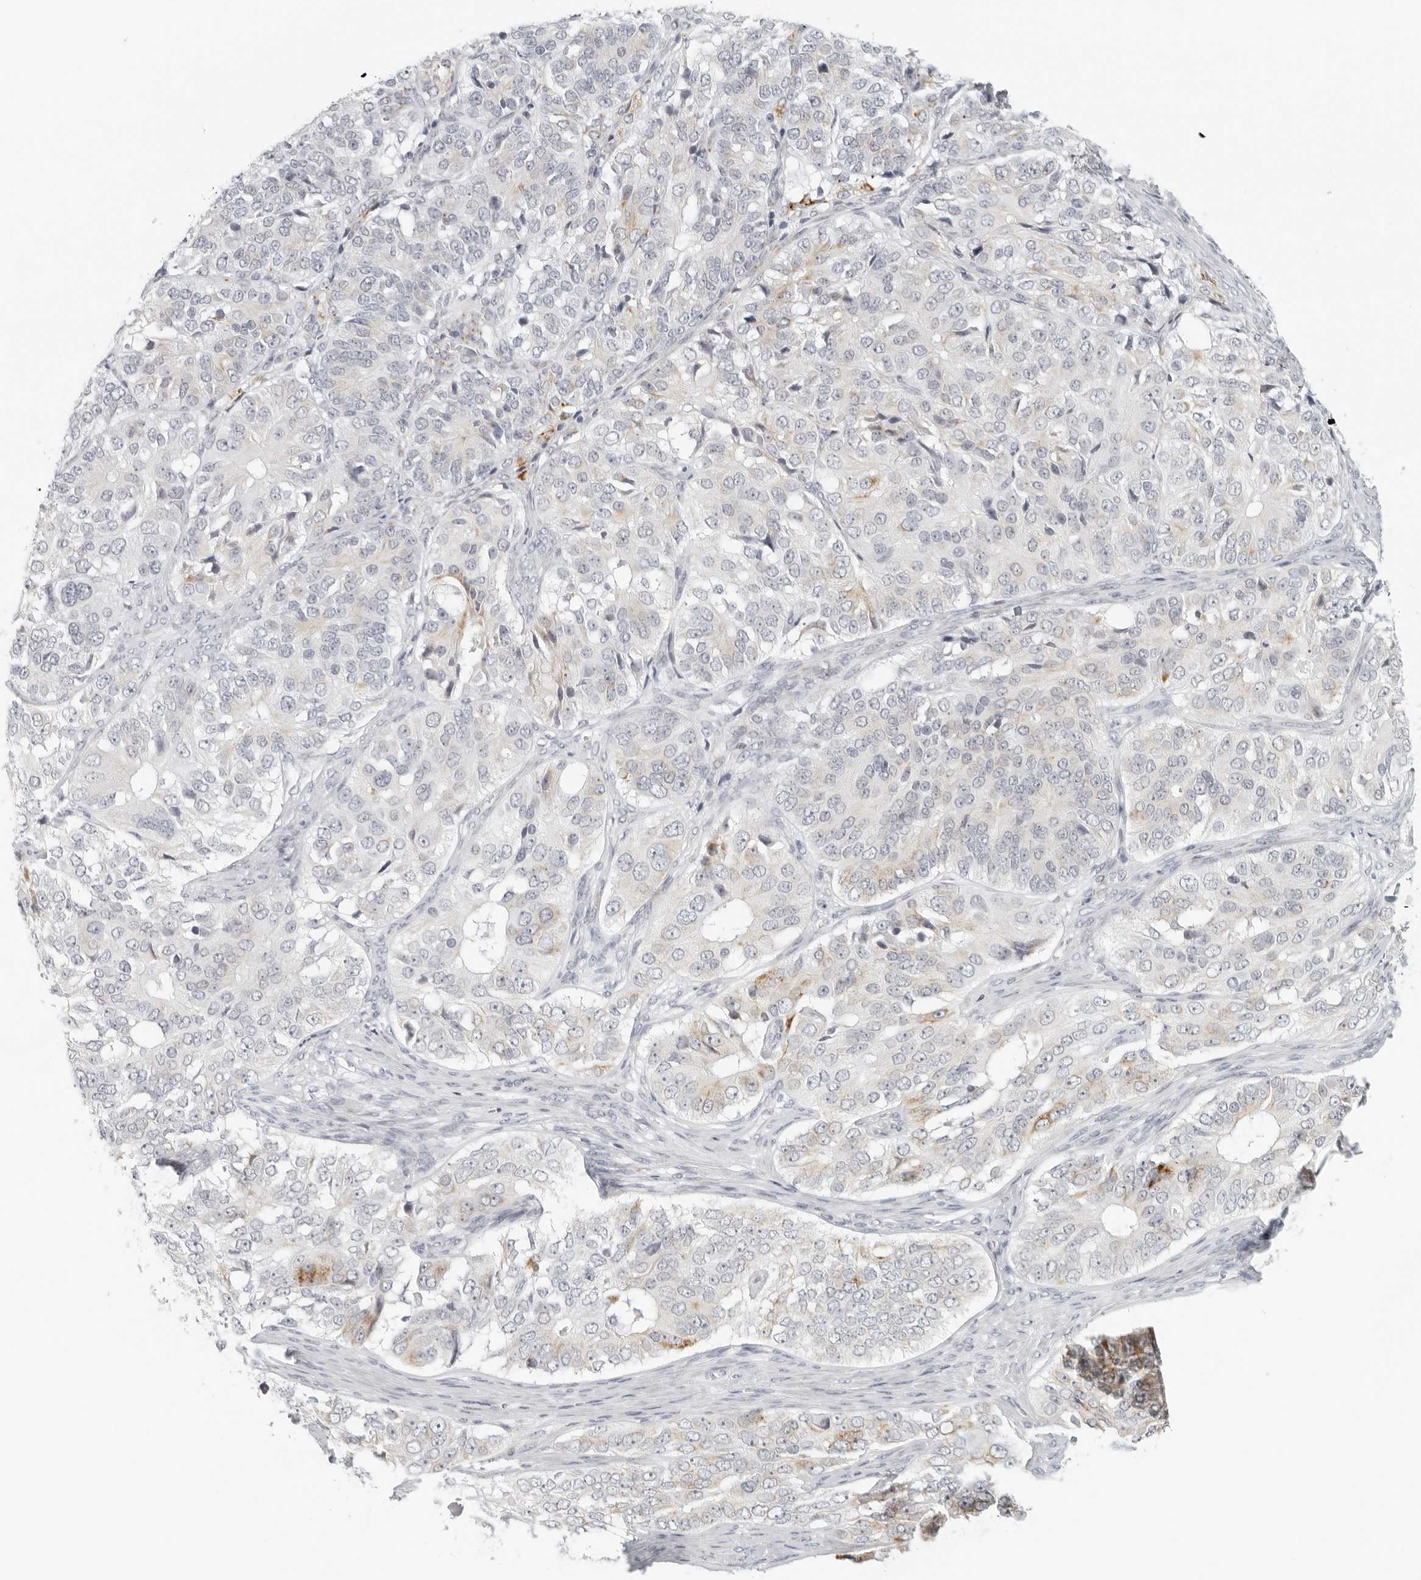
{"staining": {"intensity": "weak", "quantity": "<25%", "location": "cytoplasmic/membranous"}, "tissue": "ovarian cancer", "cell_type": "Tumor cells", "image_type": "cancer", "snomed": [{"axis": "morphology", "description": "Carcinoma, endometroid"}, {"axis": "topography", "description": "Ovary"}], "caption": "Immunohistochemical staining of human ovarian cancer (endometroid carcinoma) displays no significant expression in tumor cells.", "gene": "RPS6KC1", "patient": {"sex": "female", "age": 51}}